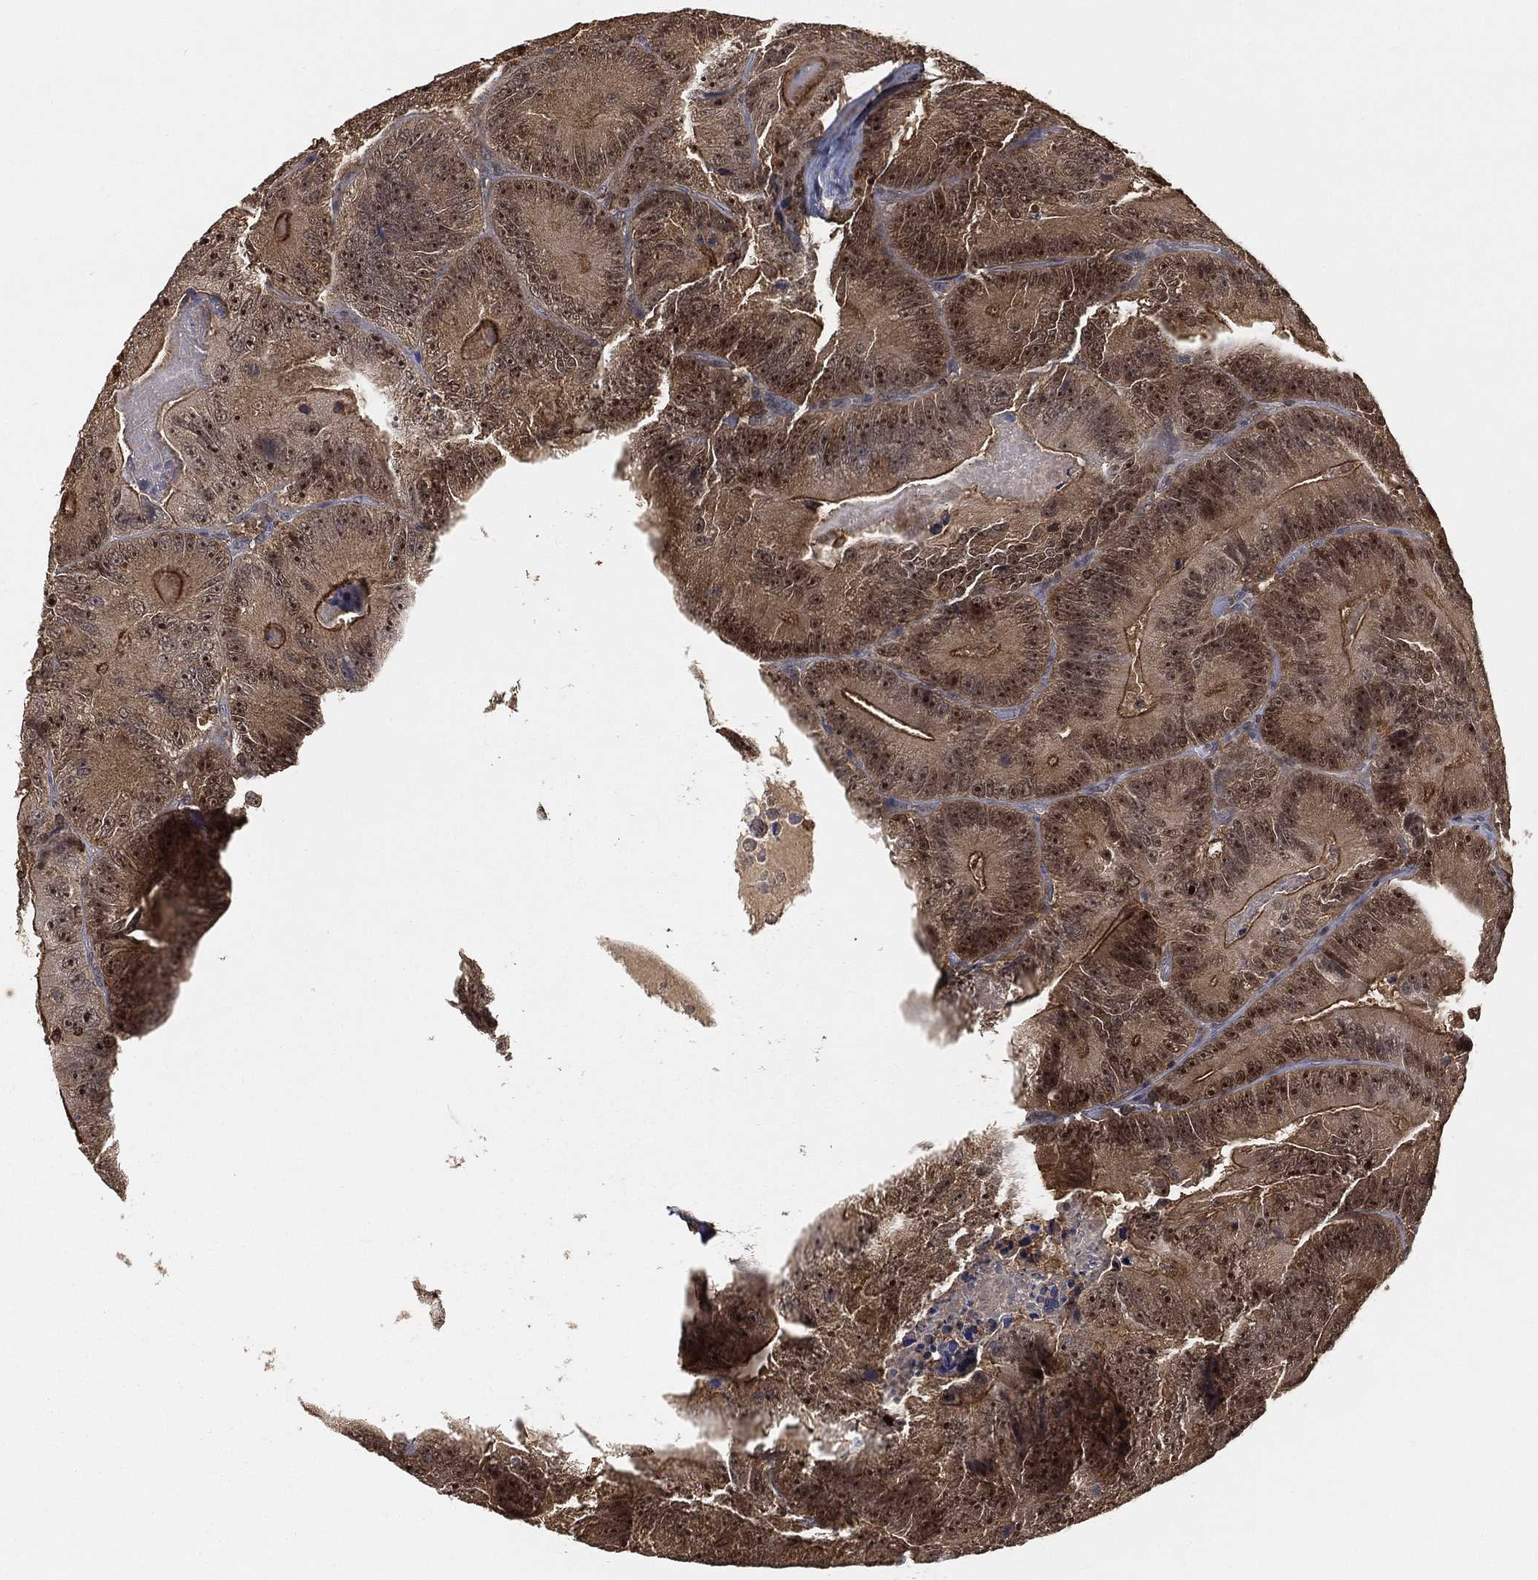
{"staining": {"intensity": "moderate", "quantity": "25%-75%", "location": "cytoplasmic/membranous,nuclear"}, "tissue": "colorectal cancer", "cell_type": "Tumor cells", "image_type": "cancer", "snomed": [{"axis": "morphology", "description": "Adenocarcinoma, NOS"}, {"axis": "topography", "description": "Colon"}], "caption": "IHC micrograph of human colorectal adenocarcinoma stained for a protein (brown), which displays medium levels of moderate cytoplasmic/membranous and nuclear expression in about 25%-75% of tumor cells.", "gene": "CRYL1", "patient": {"sex": "female", "age": 86}}